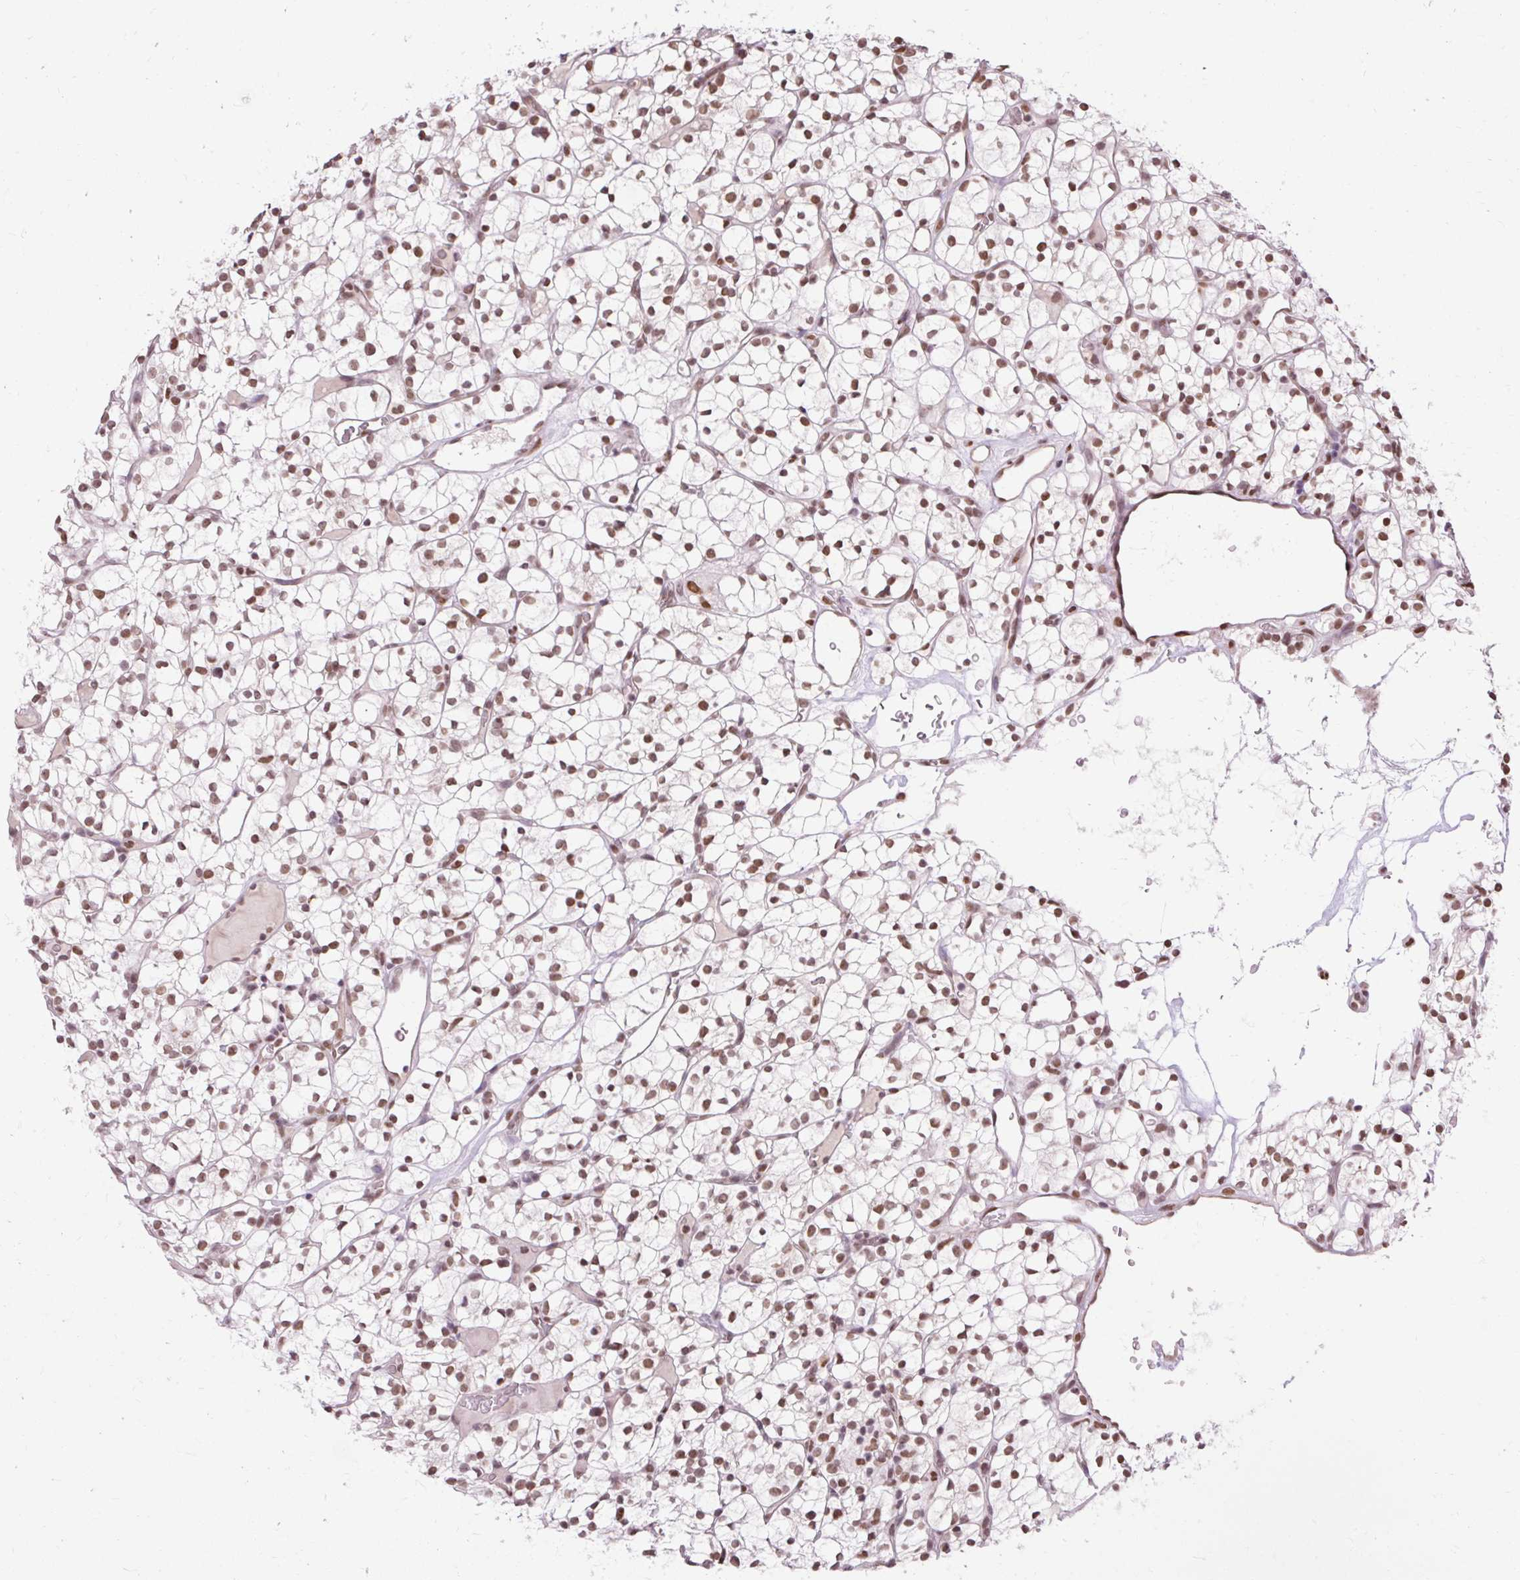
{"staining": {"intensity": "moderate", "quantity": ">75%", "location": "nuclear"}, "tissue": "renal cancer", "cell_type": "Tumor cells", "image_type": "cancer", "snomed": [{"axis": "morphology", "description": "Adenocarcinoma, NOS"}, {"axis": "topography", "description": "Kidney"}], "caption": "A histopathology image showing moderate nuclear positivity in approximately >75% of tumor cells in adenocarcinoma (renal), as visualized by brown immunohistochemical staining.", "gene": "NPIPB12", "patient": {"sex": "female", "age": 64}}